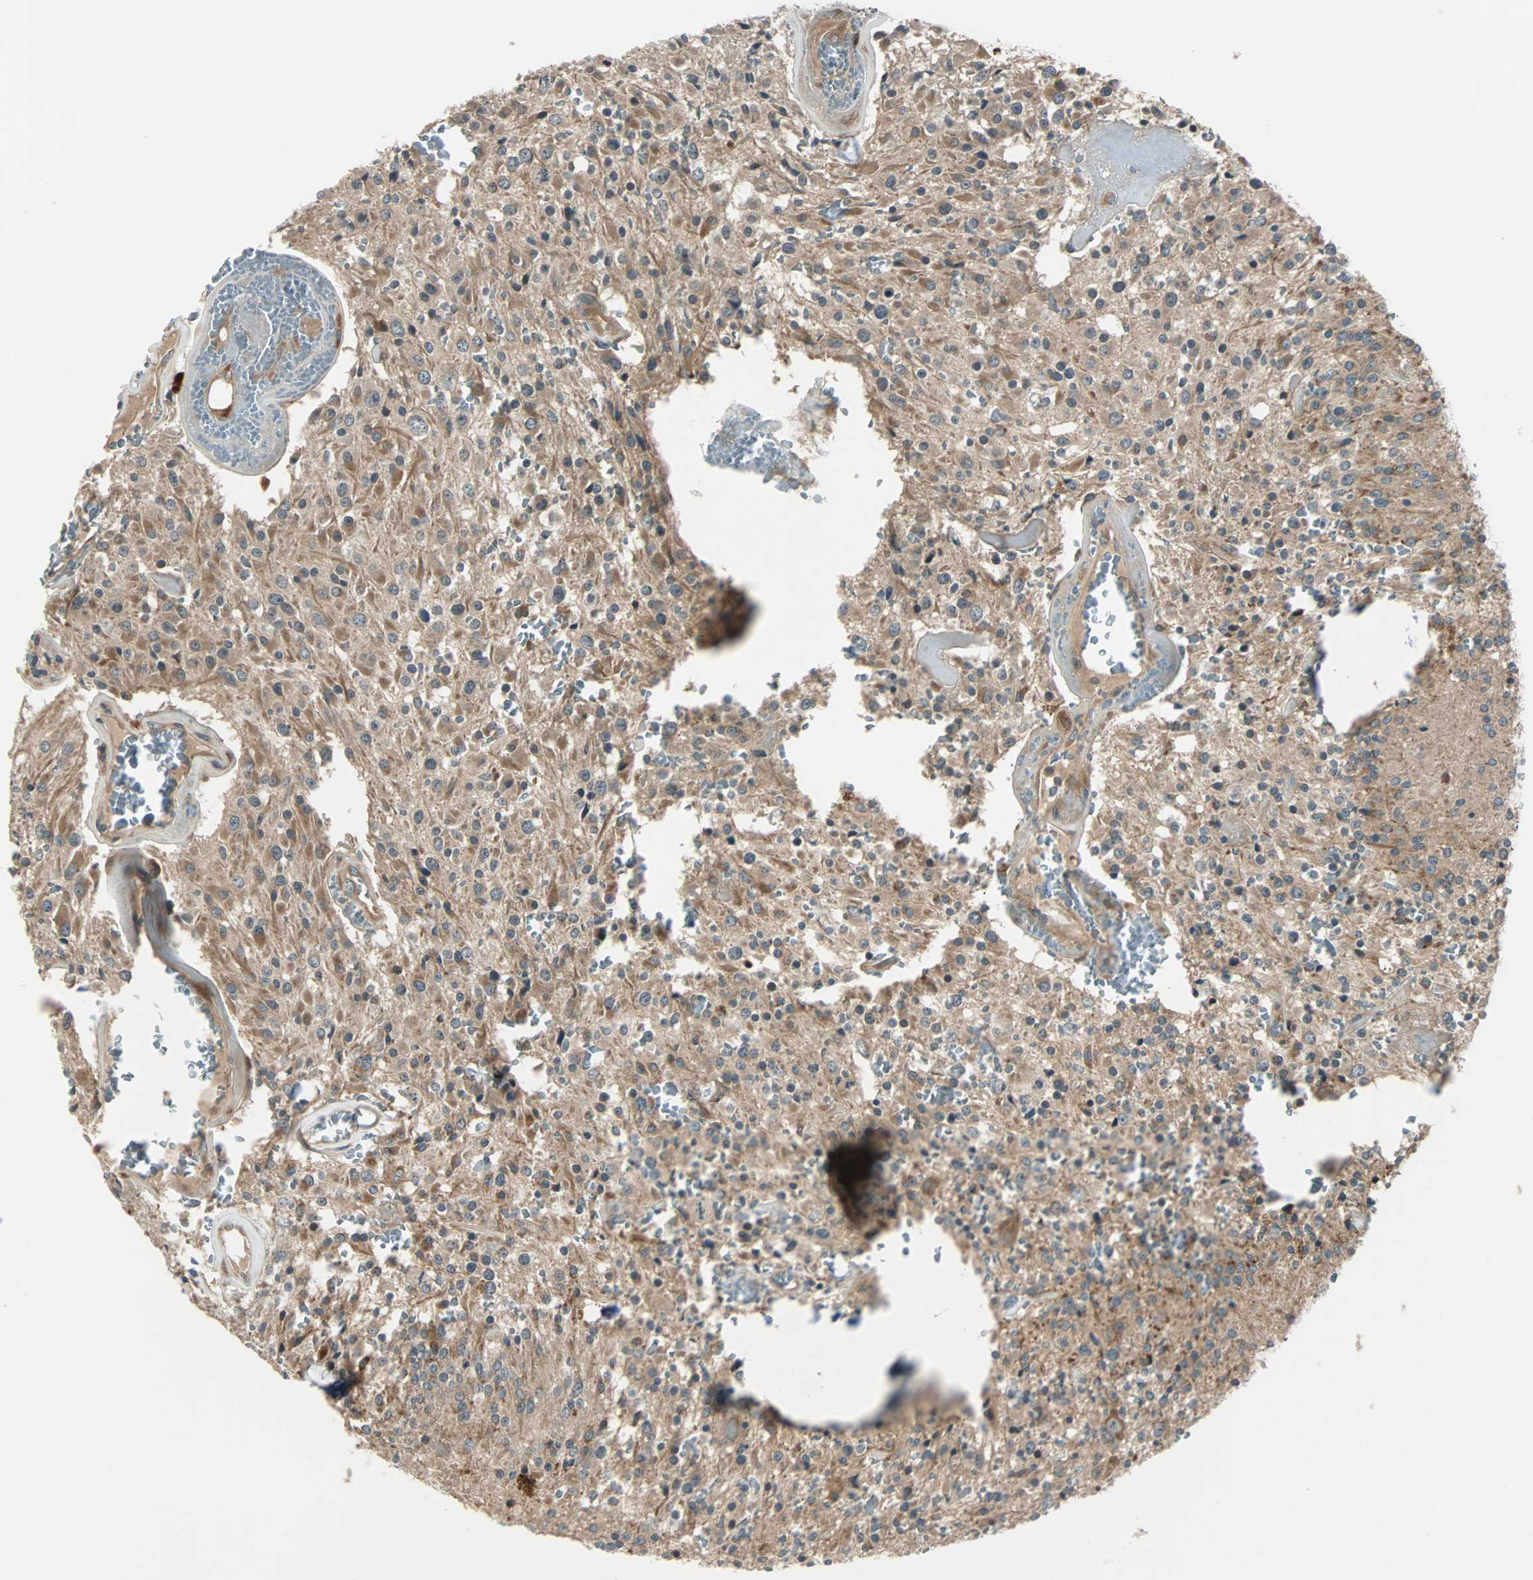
{"staining": {"intensity": "weak", "quantity": "25%-75%", "location": "cytoplasmic/membranous"}, "tissue": "glioma", "cell_type": "Tumor cells", "image_type": "cancer", "snomed": [{"axis": "morphology", "description": "Glioma, malignant, Low grade"}, {"axis": "topography", "description": "Brain"}], "caption": "Protein positivity by IHC exhibits weak cytoplasmic/membranous expression in approximately 25%-75% of tumor cells in low-grade glioma (malignant). (brown staining indicates protein expression, while blue staining denotes nuclei).", "gene": "ARF1", "patient": {"sex": "male", "age": 58}}